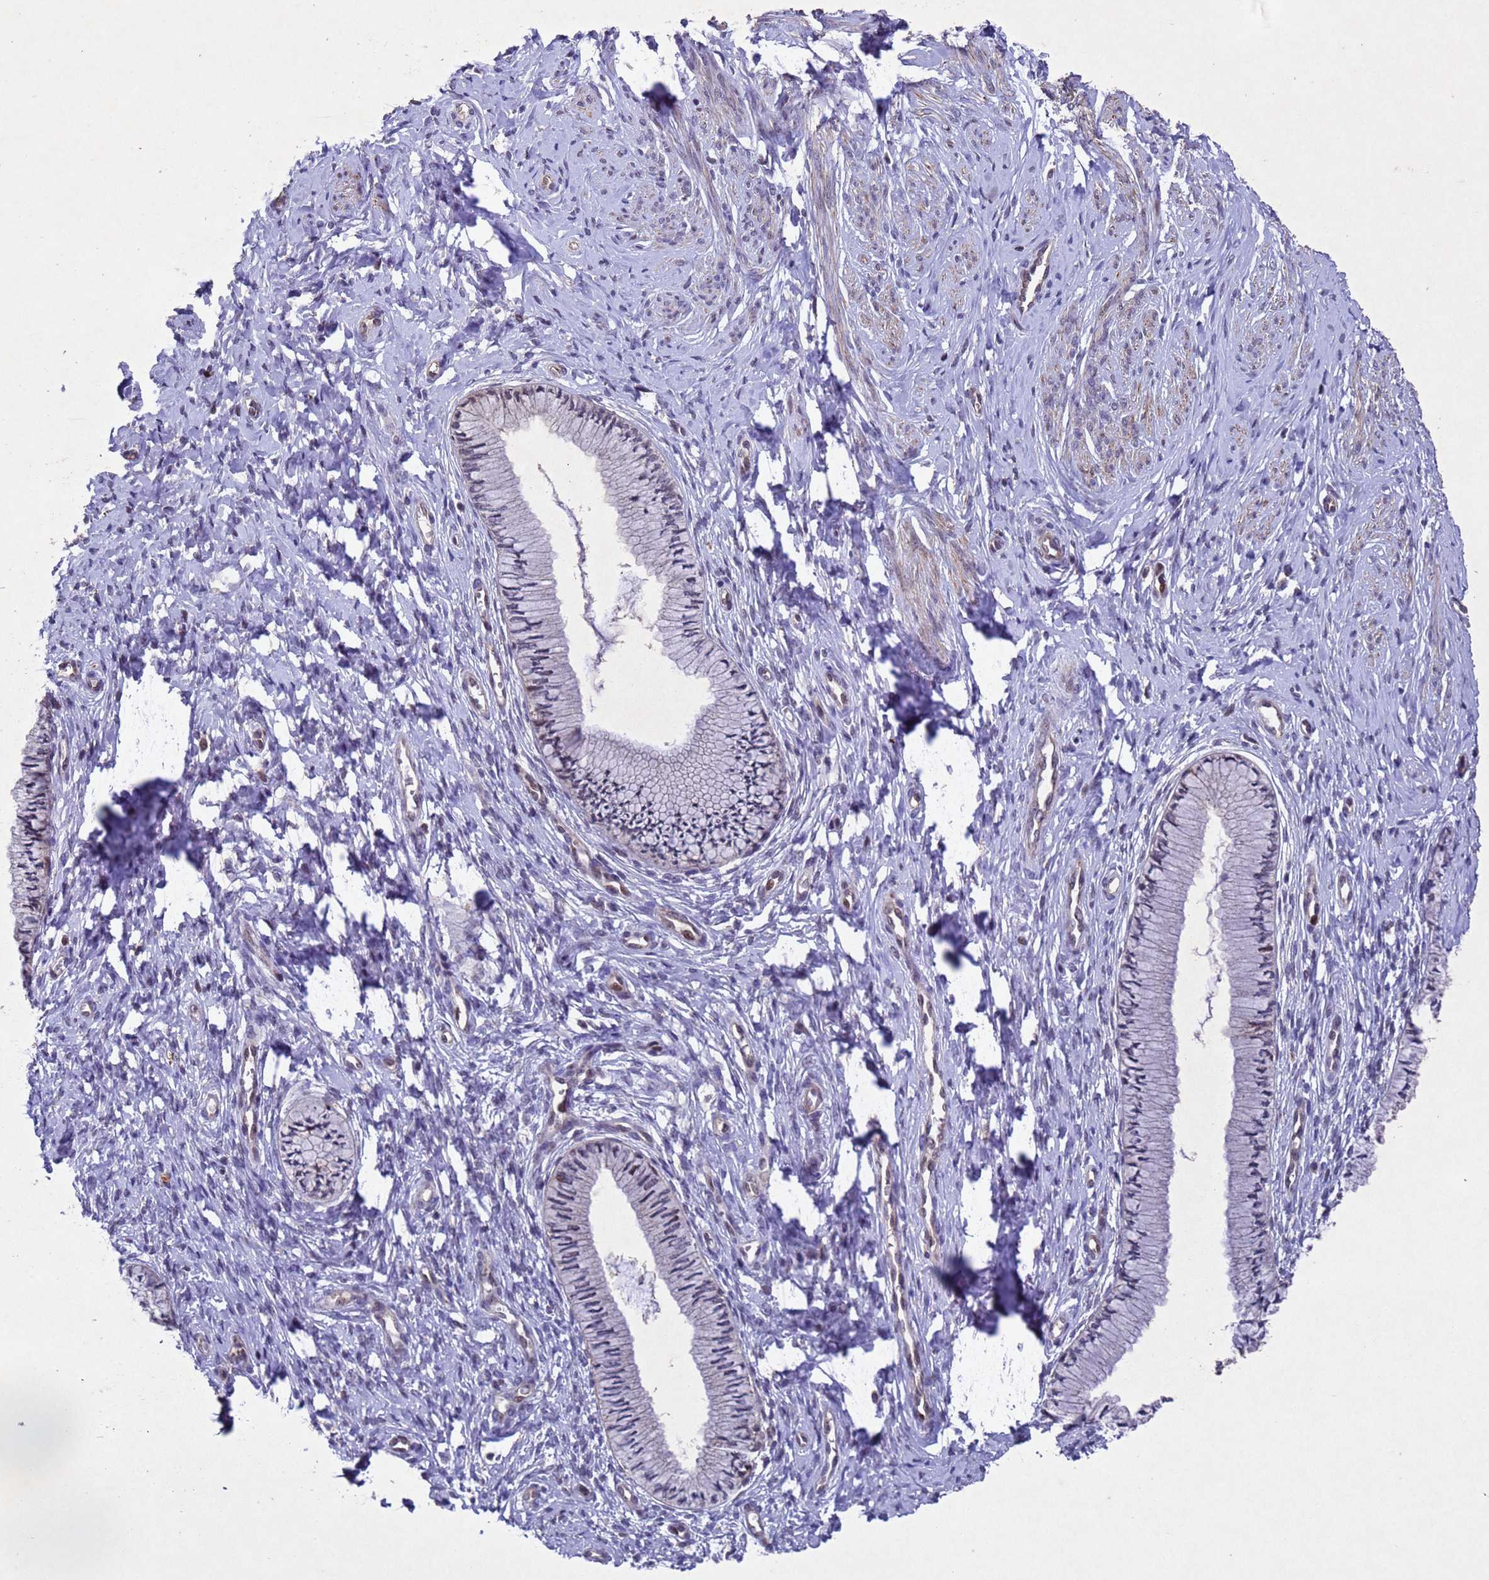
{"staining": {"intensity": "negative", "quantity": "none", "location": "none"}, "tissue": "cervix", "cell_type": "Glandular cells", "image_type": "normal", "snomed": [{"axis": "morphology", "description": "Normal tissue, NOS"}, {"axis": "topography", "description": "Cervix"}], "caption": "IHC of unremarkable cervix demonstrates no staining in glandular cells.", "gene": "TBK1", "patient": {"sex": "female", "age": 36}}